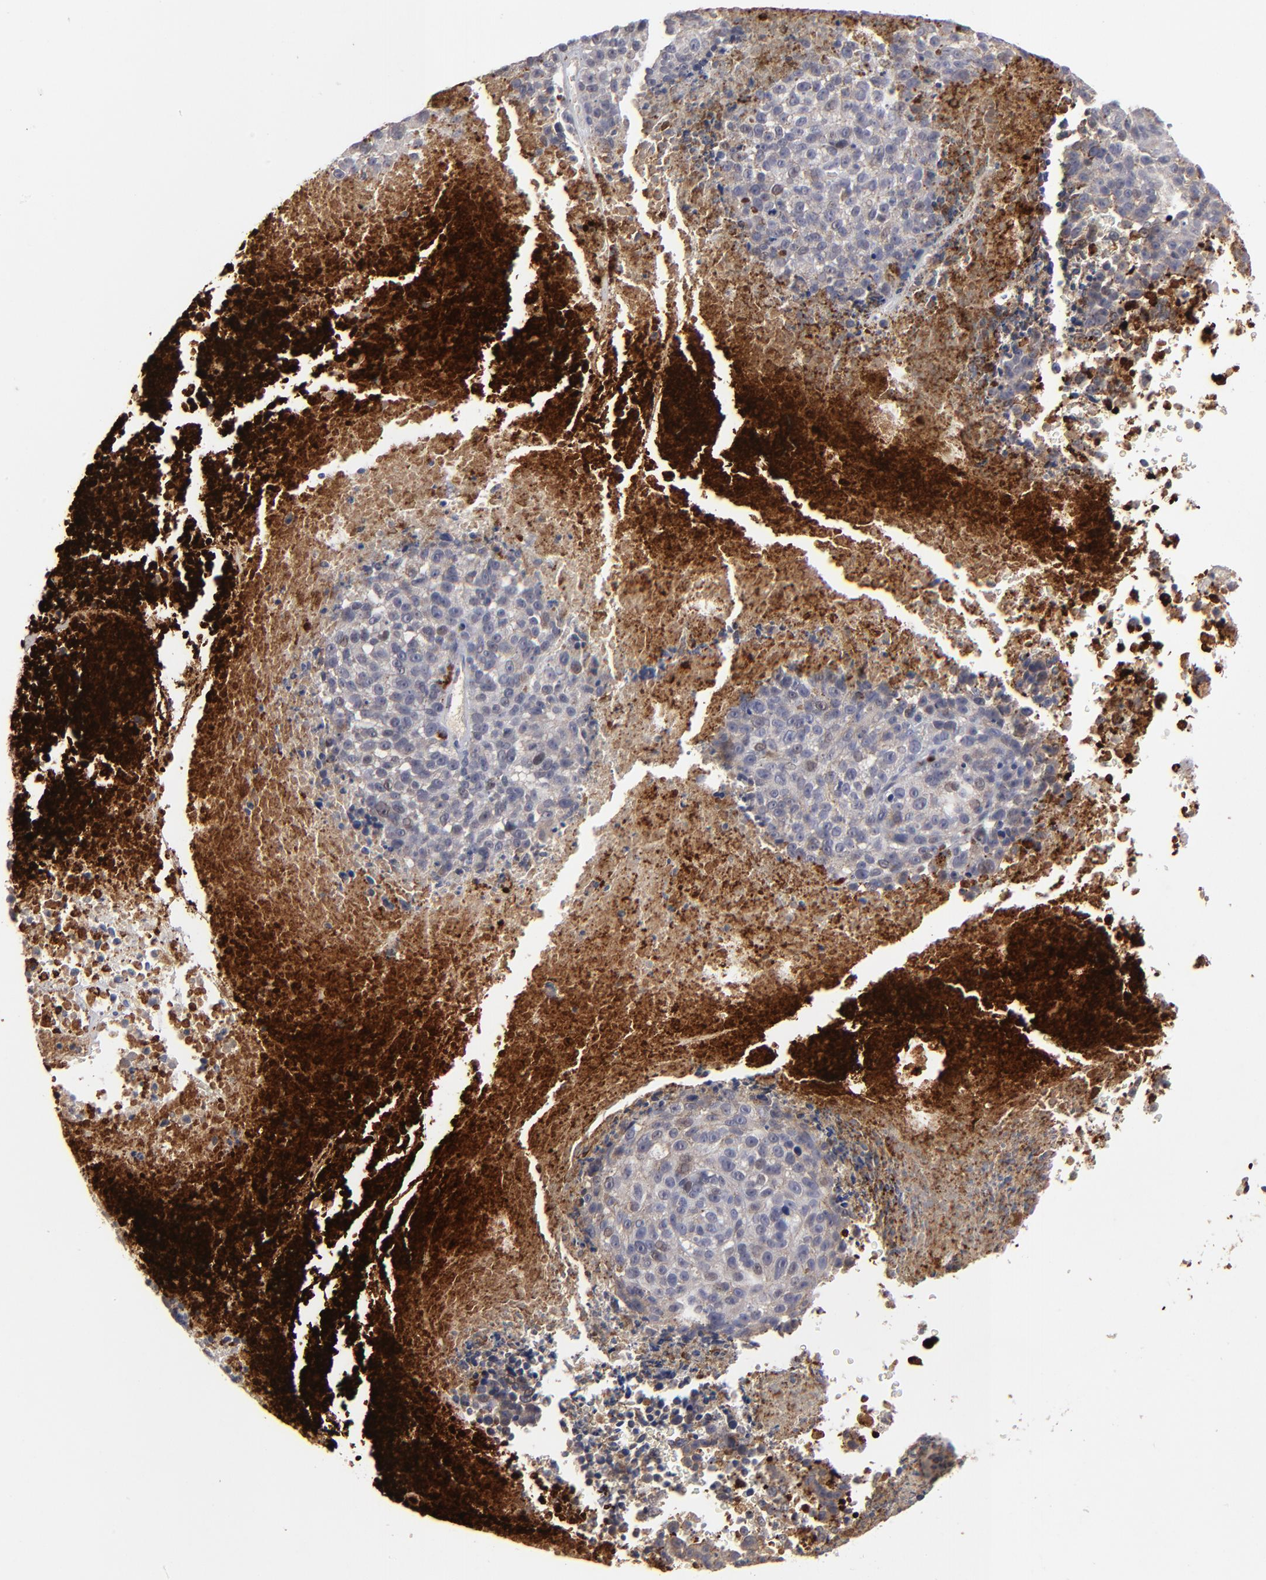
{"staining": {"intensity": "weak", "quantity": "<25%", "location": "cytoplasmic/membranous"}, "tissue": "melanoma", "cell_type": "Tumor cells", "image_type": "cancer", "snomed": [{"axis": "morphology", "description": "Malignant melanoma, Metastatic site"}, {"axis": "topography", "description": "Cerebral cortex"}], "caption": "IHC micrograph of human malignant melanoma (metastatic site) stained for a protein (brown), which shows no staining in tumor cells.", "gene": "GPM6B", "patient": {"sex": "female", "age": 52}}